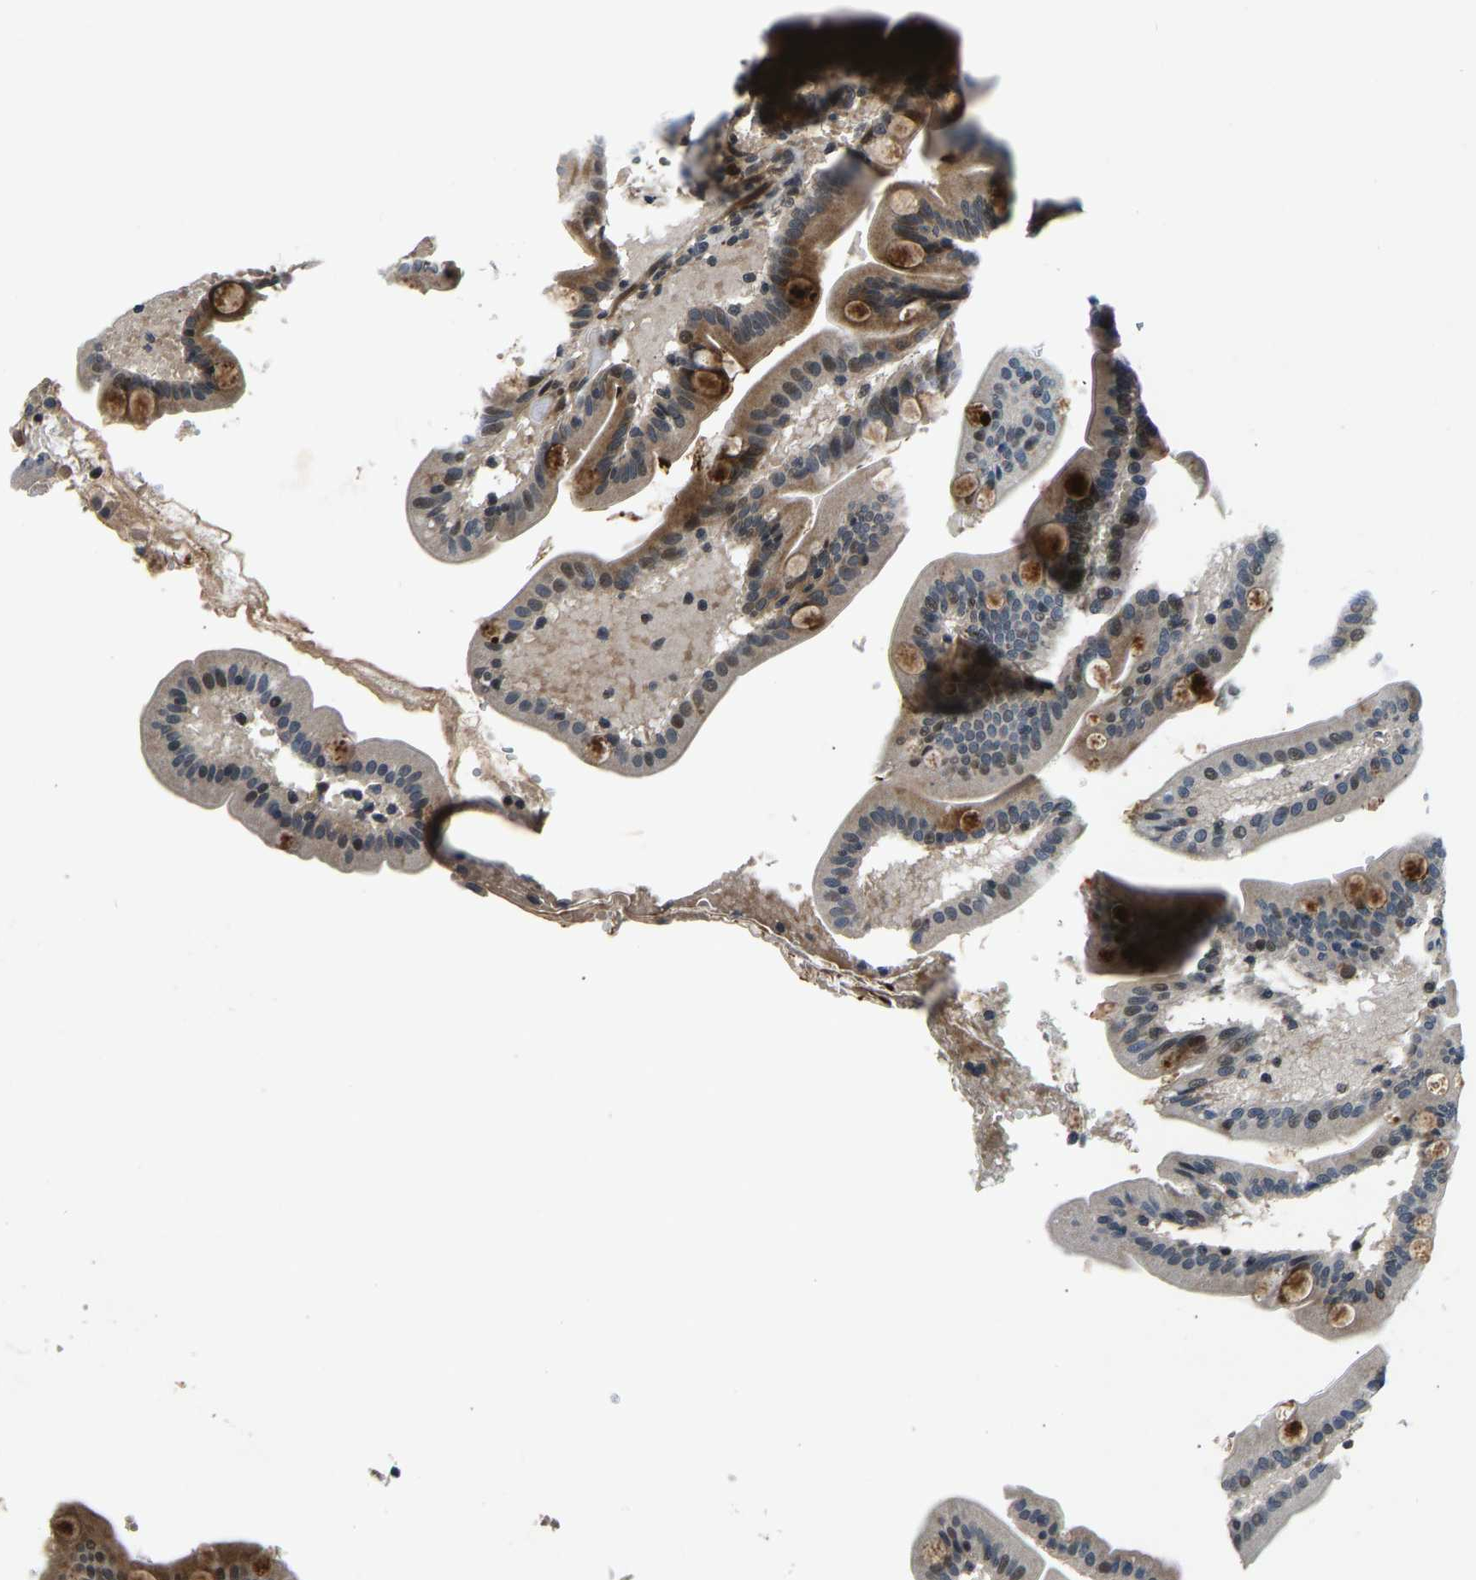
{"staining": {"intensity": "strong", "quantity": "25%-75%", "location": "cytoplasmic/membranous"}, "tissue": "duodenum", "cell_type": "Glandular cells", "image_type": "normal", "snomed": [{"axis": "morphology", "description": "Normal tissue, NOS"}, {"axis": "topography", "description": "Duodenum"}], "caption": "IHC image of normal duodenum: duodenum stained using IHC shows high levels of strong protein expression localized specifically in the cytoplasmic/membranous of glandular cells, appearing as a cytoplasmic/membranous brown color.", "gene": "RLIM", "patient": {"sex": "male", "age": 54}}